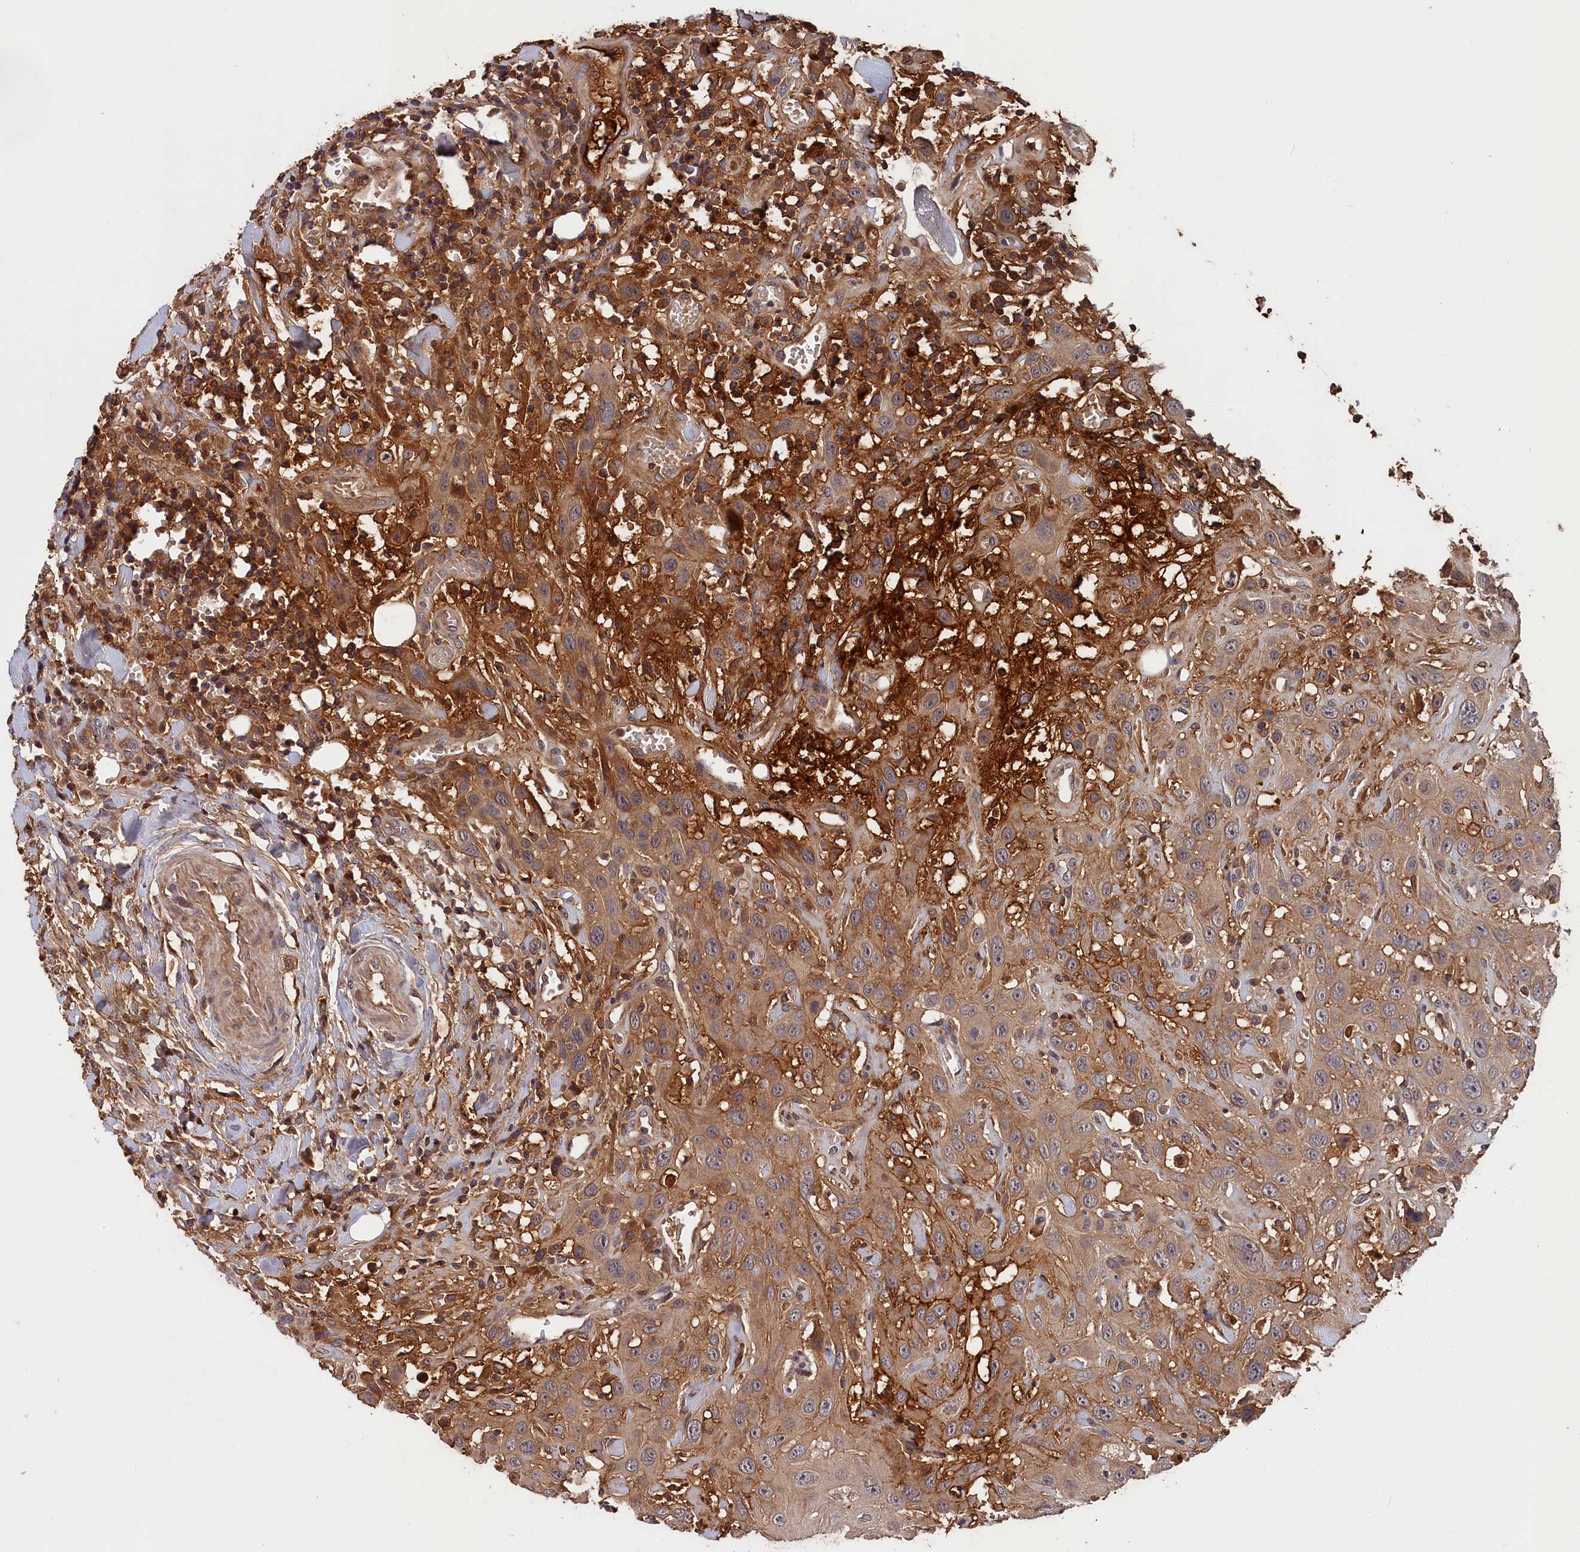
{"staining": {"intensity": "moderate", "quantity": ">75%", "location": "cytoplasmic/membranous"}, "tissue": "head and neck cancer", "cell_type": "Tumor cells", "image_type": "cancer", "snomed": [{"axis": "morphology", "description": "Squamous cell carcinoma, NOS"}, {"axis": "topography", "description": "Head-Neck"}], "caption": "Head and neck cancer stained for a protein reveals moderate cytoplasmic/membranous positivity in tumor cells.", "gene": "ITIH1", "patient": {"sex": "male", "age": 81}}